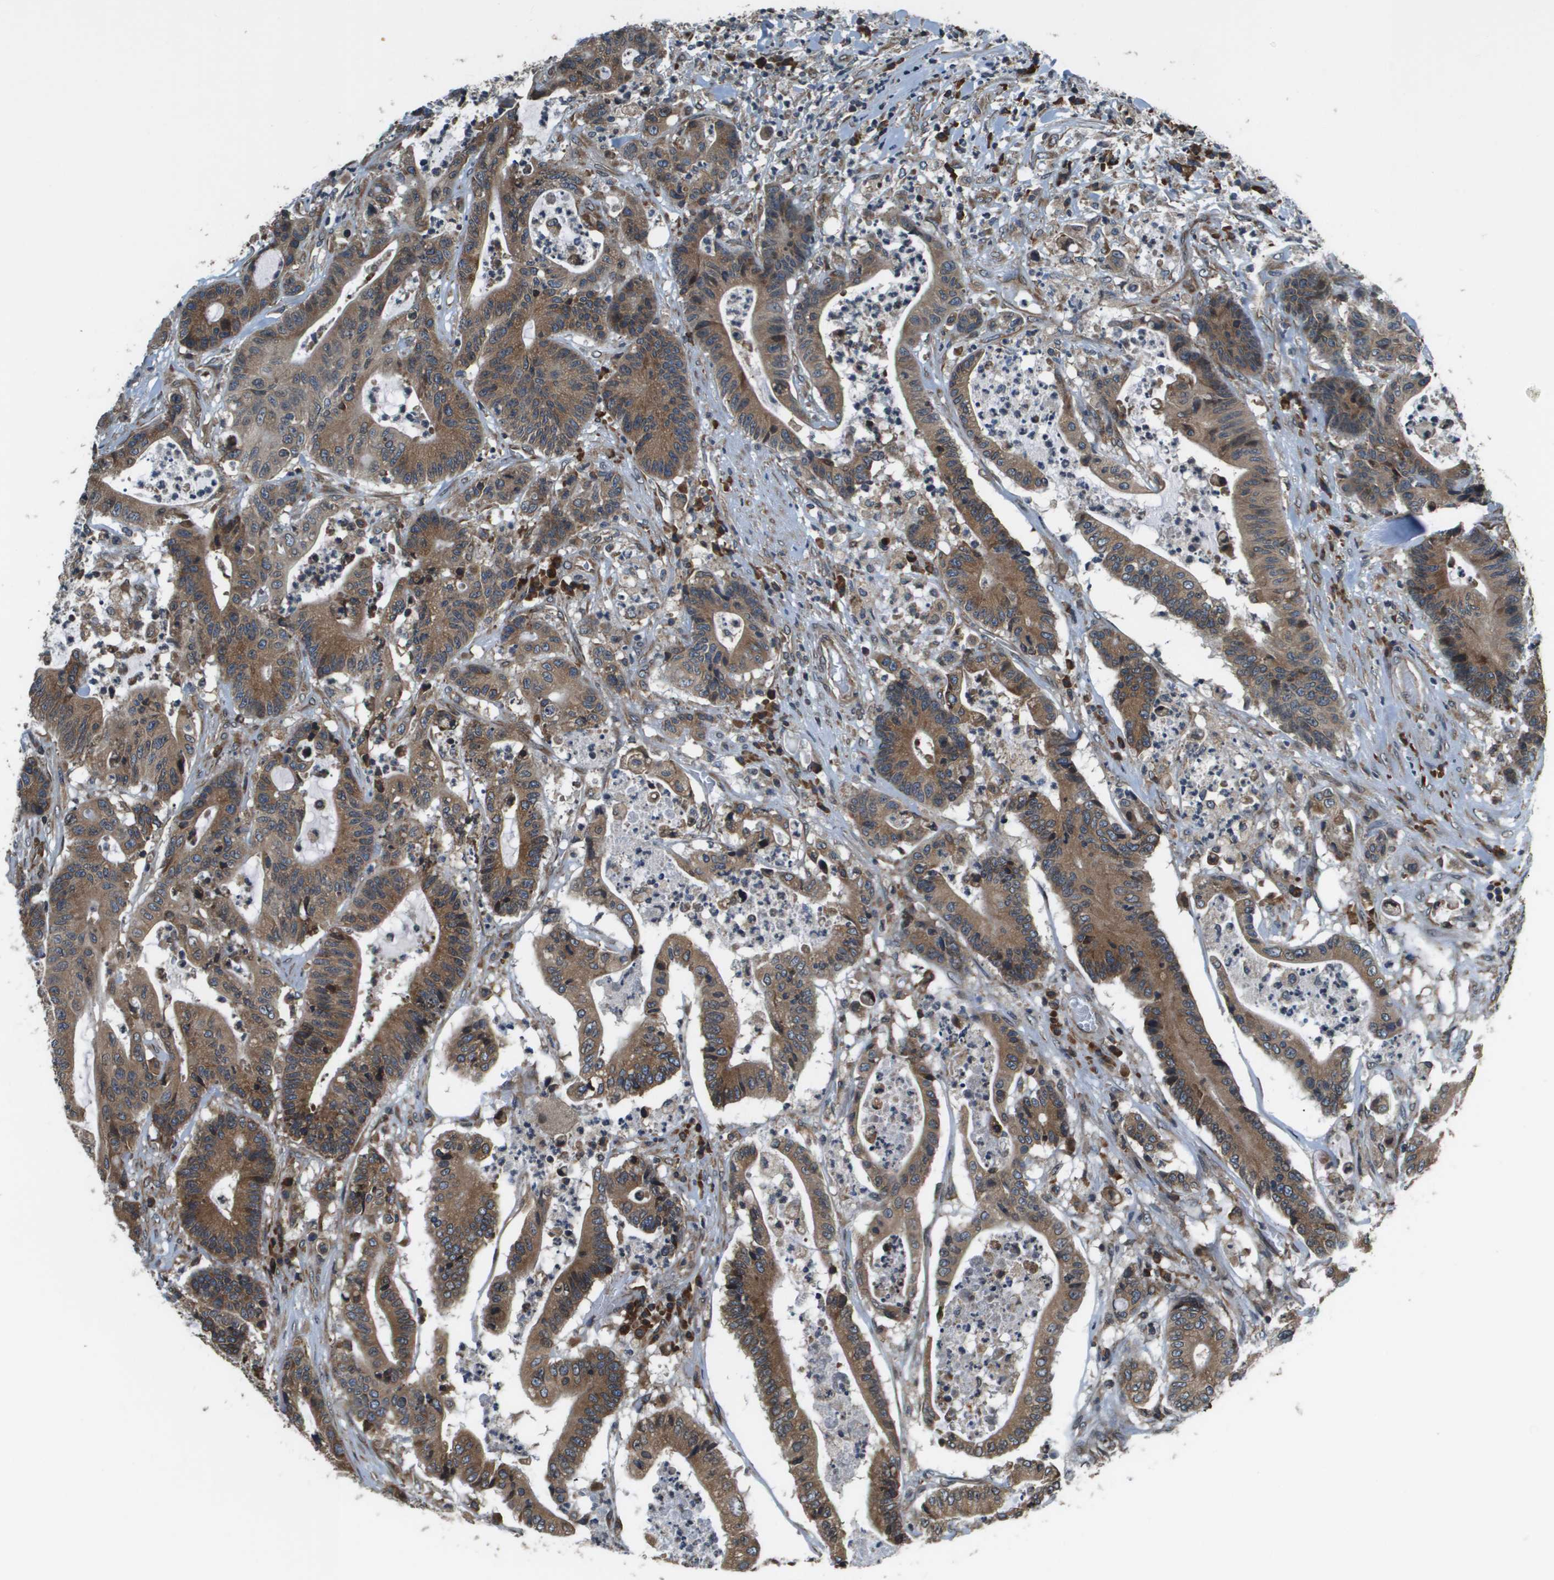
{"staining": {"intensity": "moderate", "quantity": ">75%", "location": "cytoplasmic/membranous"}, "tissue": "colorectal cancer", "cell_type": "Tumor cells", "image_type": "cancer", "snomed": [{"axis": "morphology", "description": "Adenocarcinoma, NOS"}, {"axis": "topography", "description": "Colon"}], "caption": "Protein staining of colorectal cancer (adenocarcinoma) tissue reveals moderate cytoplasmic/membranous expression in about >75% of tumor cells.", "gene": "SEC62", "patient": {"sex": "female", "age": 84}}